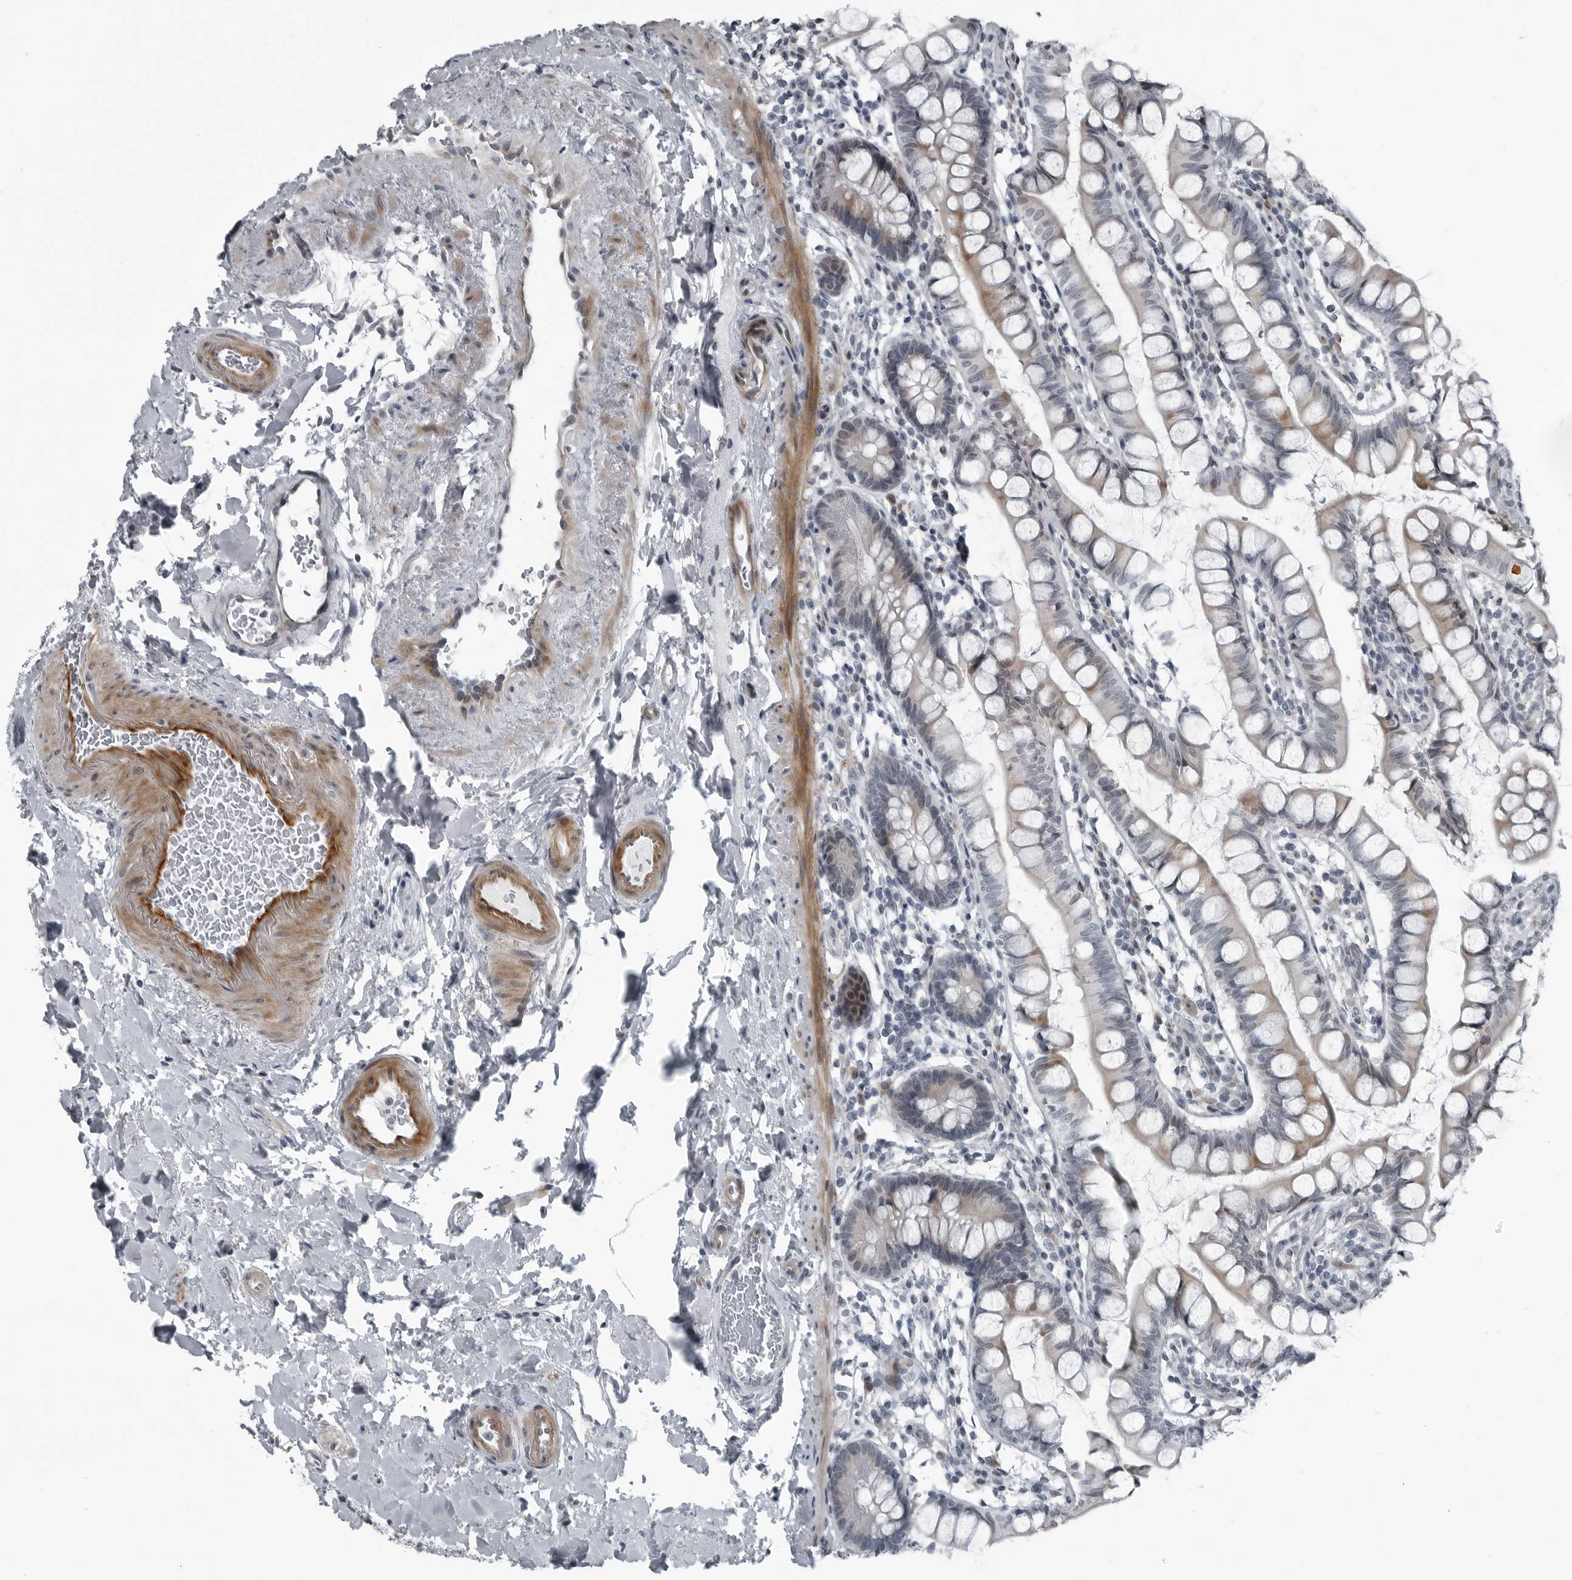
{"staining": {"intensity": "weak", "quantity": "<25%", "location": "cytoplasmic/membranous"}, "tissue": "small intestine", "cell_type": "Glandular cells", "image_type": "normal", "snomed": [{"axis": "morphology", "description": "Normal tissue, NOS"}, {"axis": "topography", "description": "Small intestine"}], "caption": "Immunohistochemistry photomicrograph of normal small intestine: small intestine stained with DAB exhibits no significant protein positivity in glandular cells.", "gene": "DNAAF11", "patient": {"sex": "female", "age": 84}}